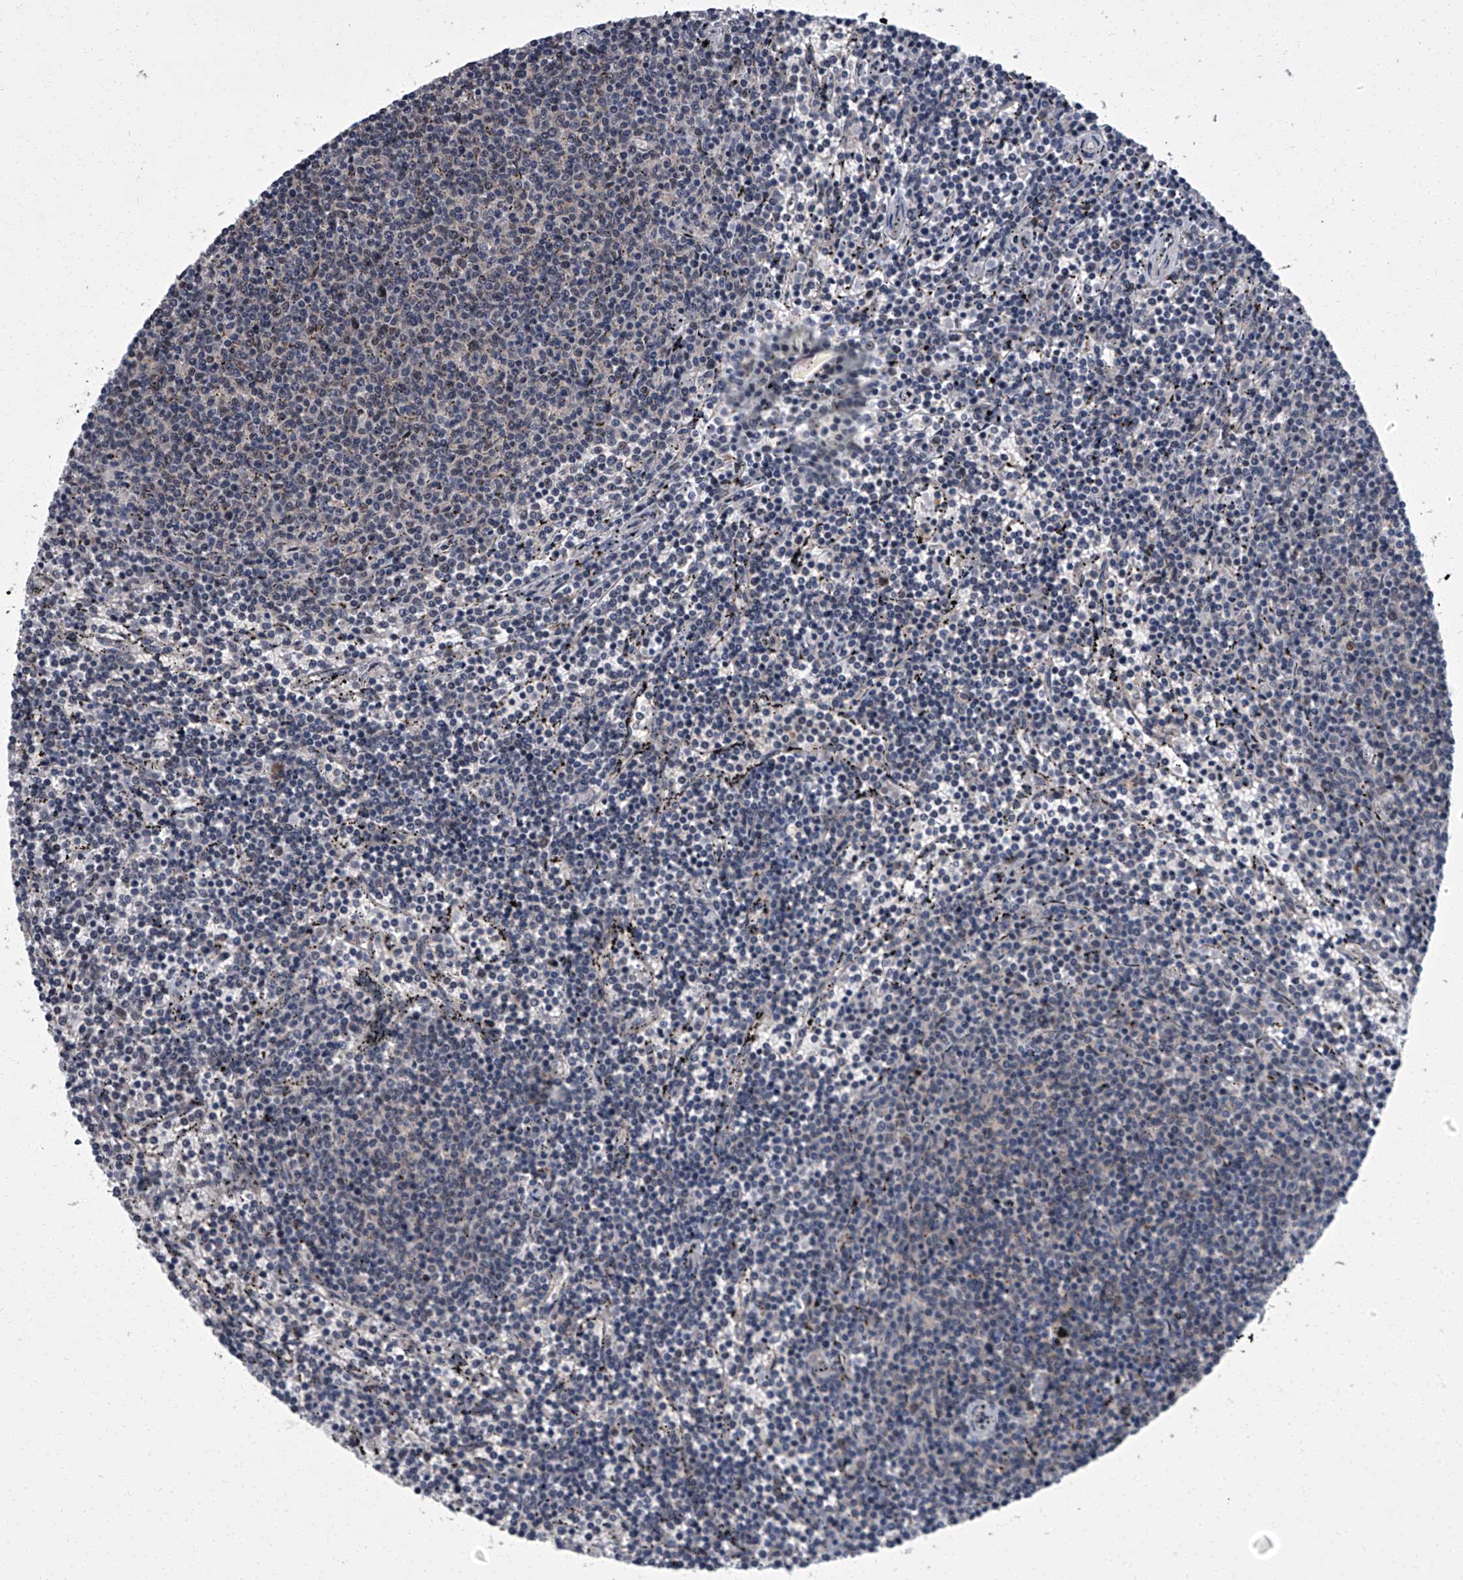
{"staining": {"intensity": "negative", "quantity": "none", "location": "none"}, "tissue": "lymphoma", "cell_type": "Tumor cells", "image_type": "cancer", "snomed": [{"axis": "morphology", "description": "Malignant lymphoma, non-Hodgkin's type, Low grade"}, {"axis": "topography", "description": "Spleen"}], "caption": "This is an IHC photomicrograph of lymphoma. There is no staining in tumor cells.", "gene": "ZNF274", "patient": {"sex": "female", "age": 50}}